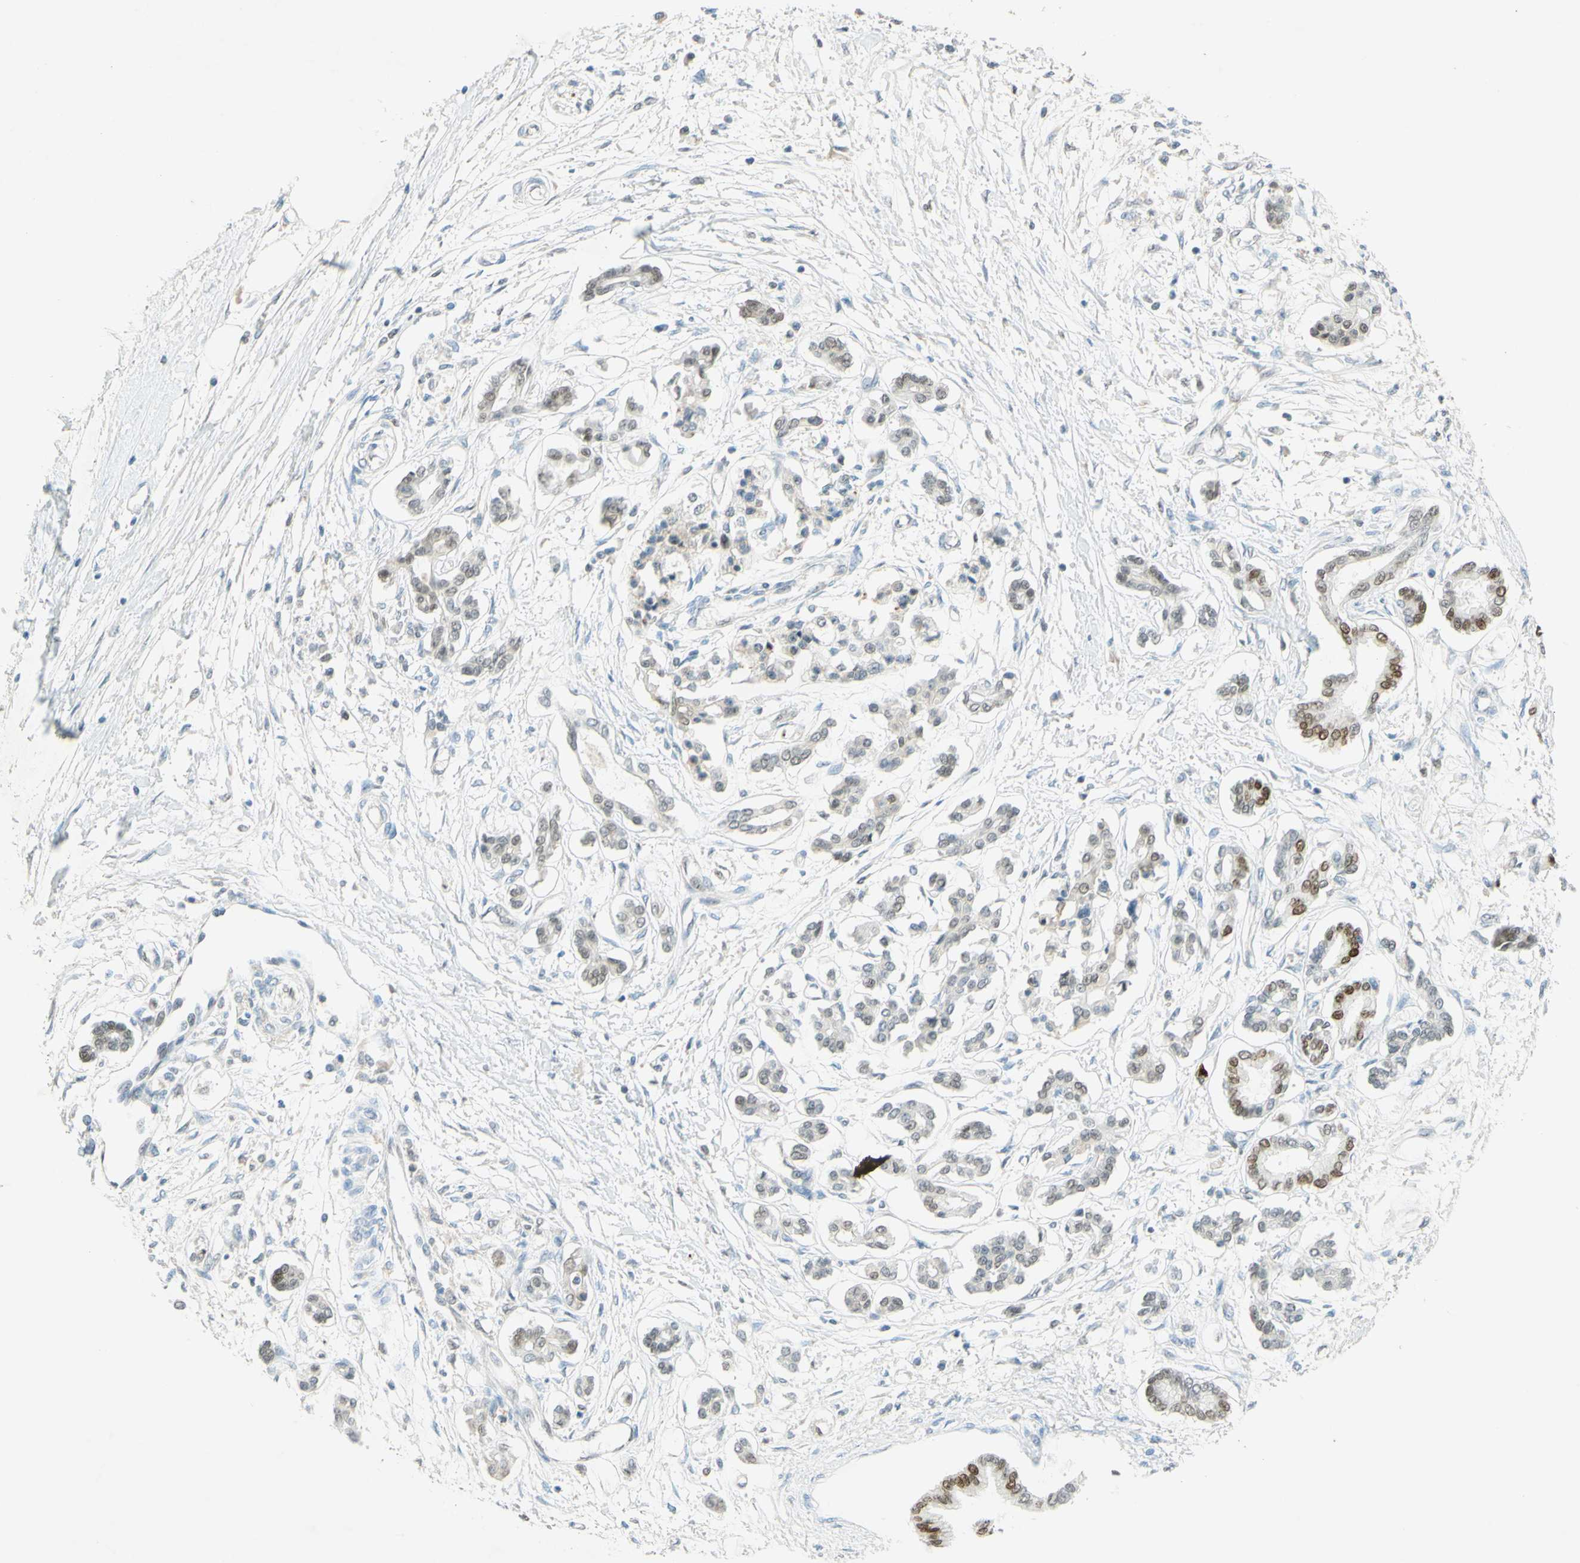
{"staining": {"intensity": "weak", "quantity": "25%-75%", "location": "nuclear"}, "tissue": "pancreatic cancer", "cell_type": "Tumor cells", "image_type": "cancer", "snomed": [{"axis": "morphology", "description": "Adenocarcinoma, NOS"}, {"axis": "topography", "description": "Pancreas"}], "caption": "High-power microscopy captured an immunohistochemistry photomicrograph of adenocarcinoma (pancreatic), revealing weak nuclear positivity in about 25%-75% of tumor cells. The protein is shown in brown color, while the nuclei are stained blue.", "gene": "POLB", "patient": {"sex": "male", "age": 56}}